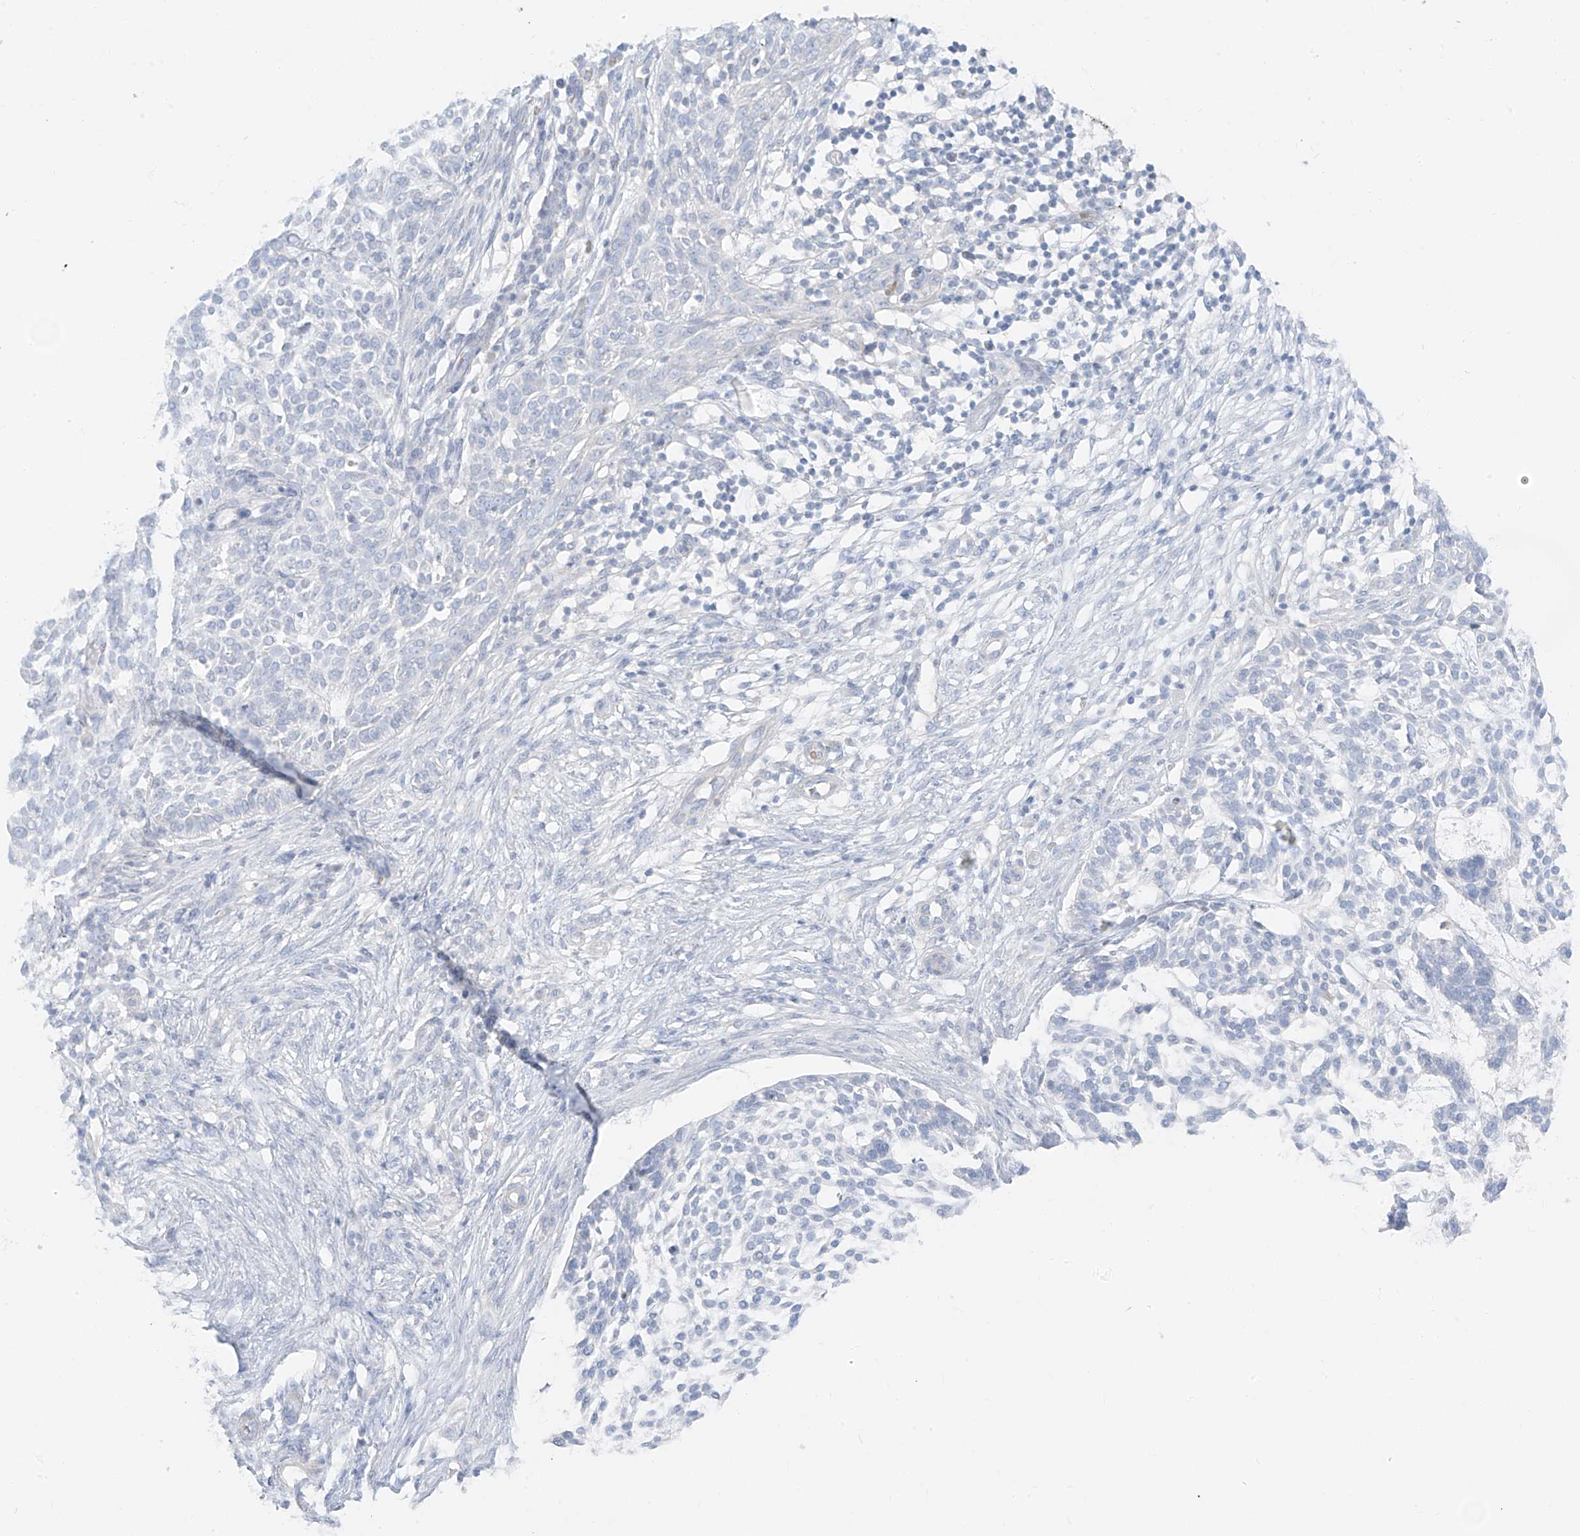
{"staining": {"intensity": "negative", "quantity": "none", "location": "none"}, "tissue": "skin cancer", "cell_type": "Tumor cells", "image_type": "cancer", "snomed": [{"axis": "morphology", "description": "Basal cell carcinoma"}, {"axis": "topography", "description": "Skin"}], "caption": "Immunohistochemistry histopathology image of skin cancer stained for a protein (brown), which shows no expression in tumor cells.", "gene": "PGC", "patient": {"sex": "female", "age": 64}}